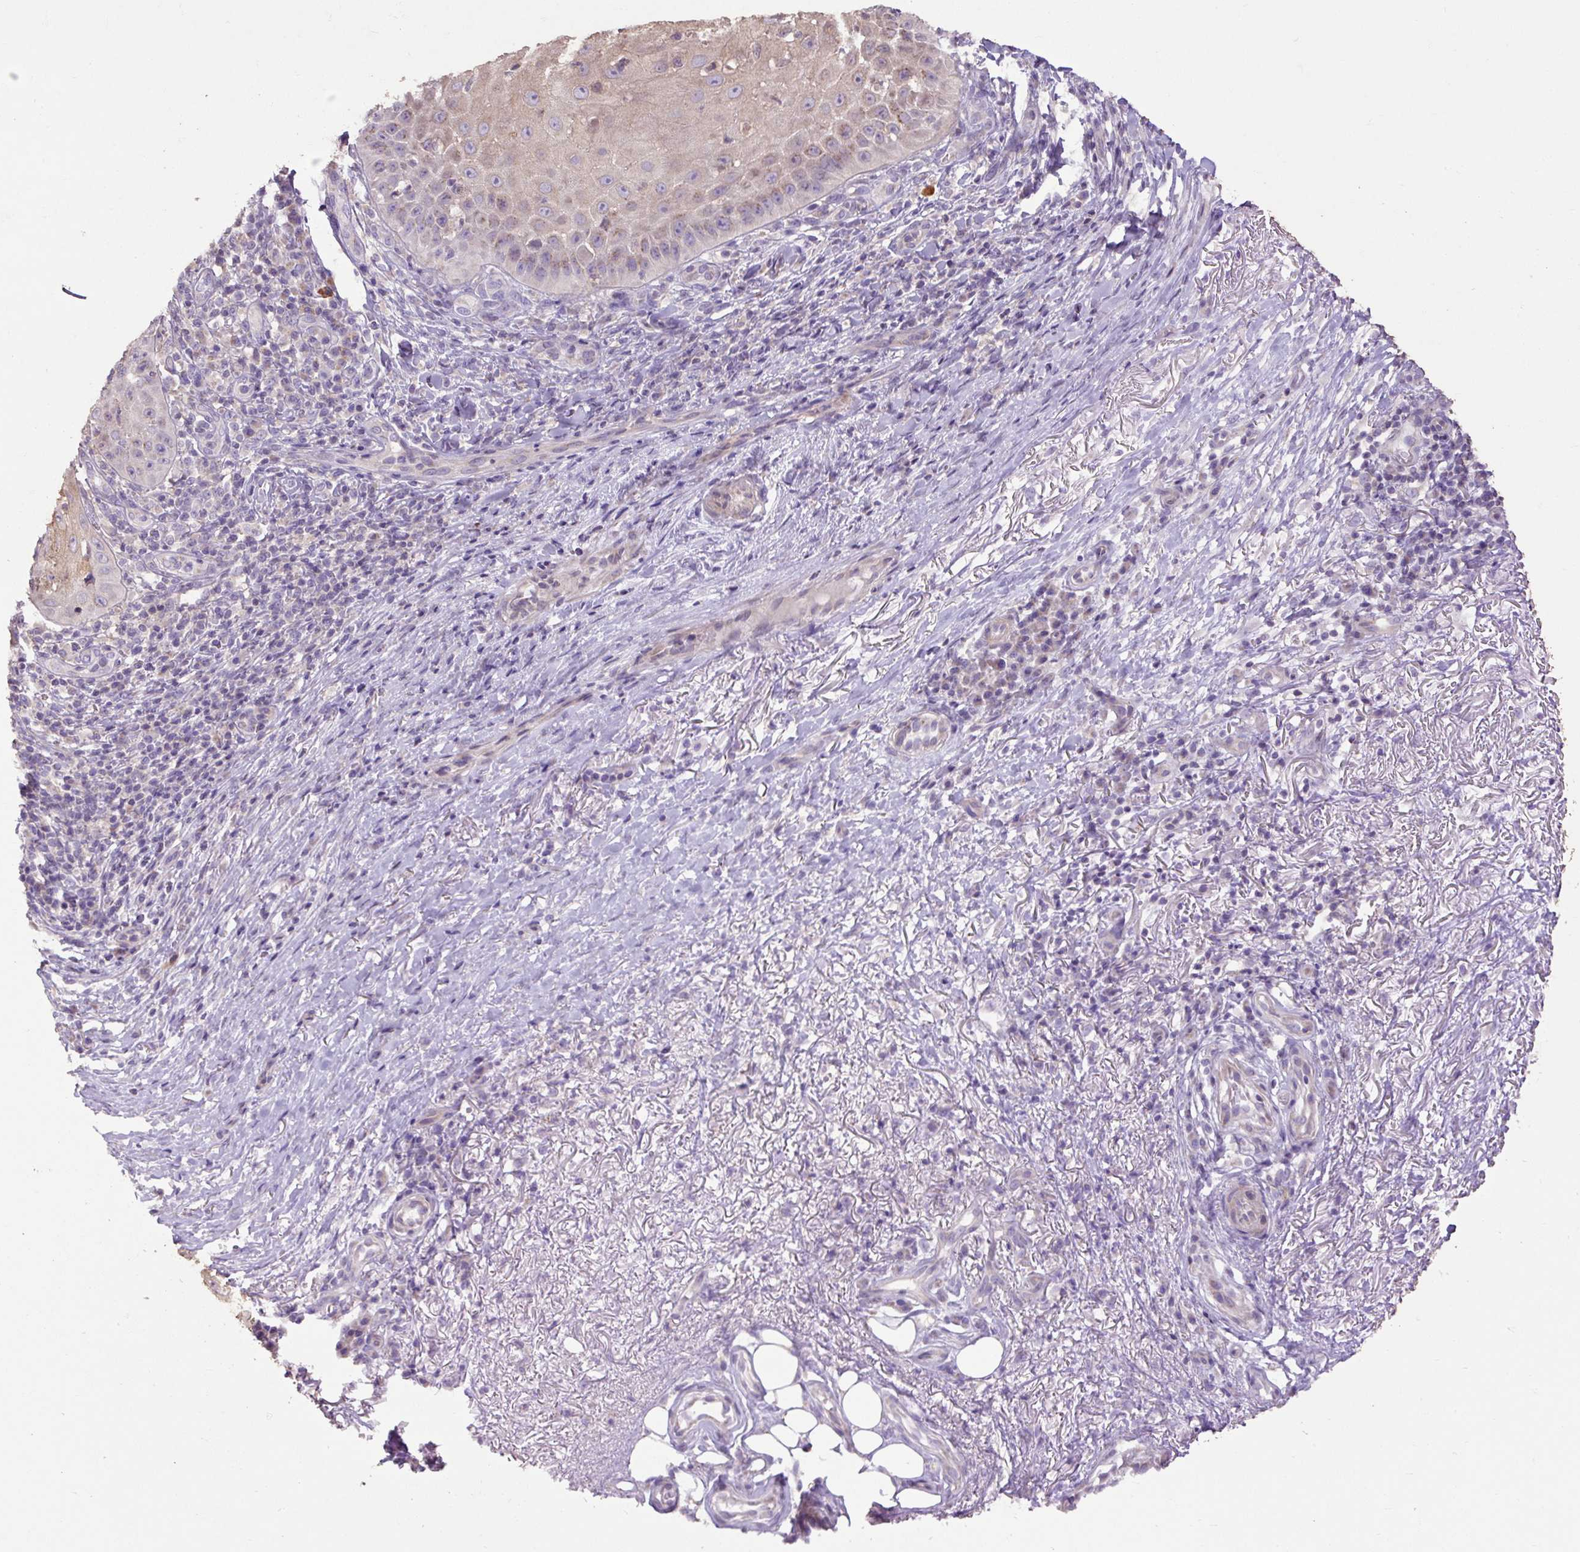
{"staining": {"intensity": "weak", "quantity": "<25%", "location": "cytoplasmic/membranous"}, "tissue": "skin cancer", "cell_type": "Tumor cells", "image_type": "cancer", "snomed": [{"axis": "morphology", "description": "Squamous cell carcinoma, NOS"}, {"axis": "topography", "description": "Skin"}], "caption": "Photomicrograph shows no significant protein staining in tumor cells of squamous cell carcinoma (skin).", "gene": "ABR", "patient": {"sex": "male", "age": 70}}